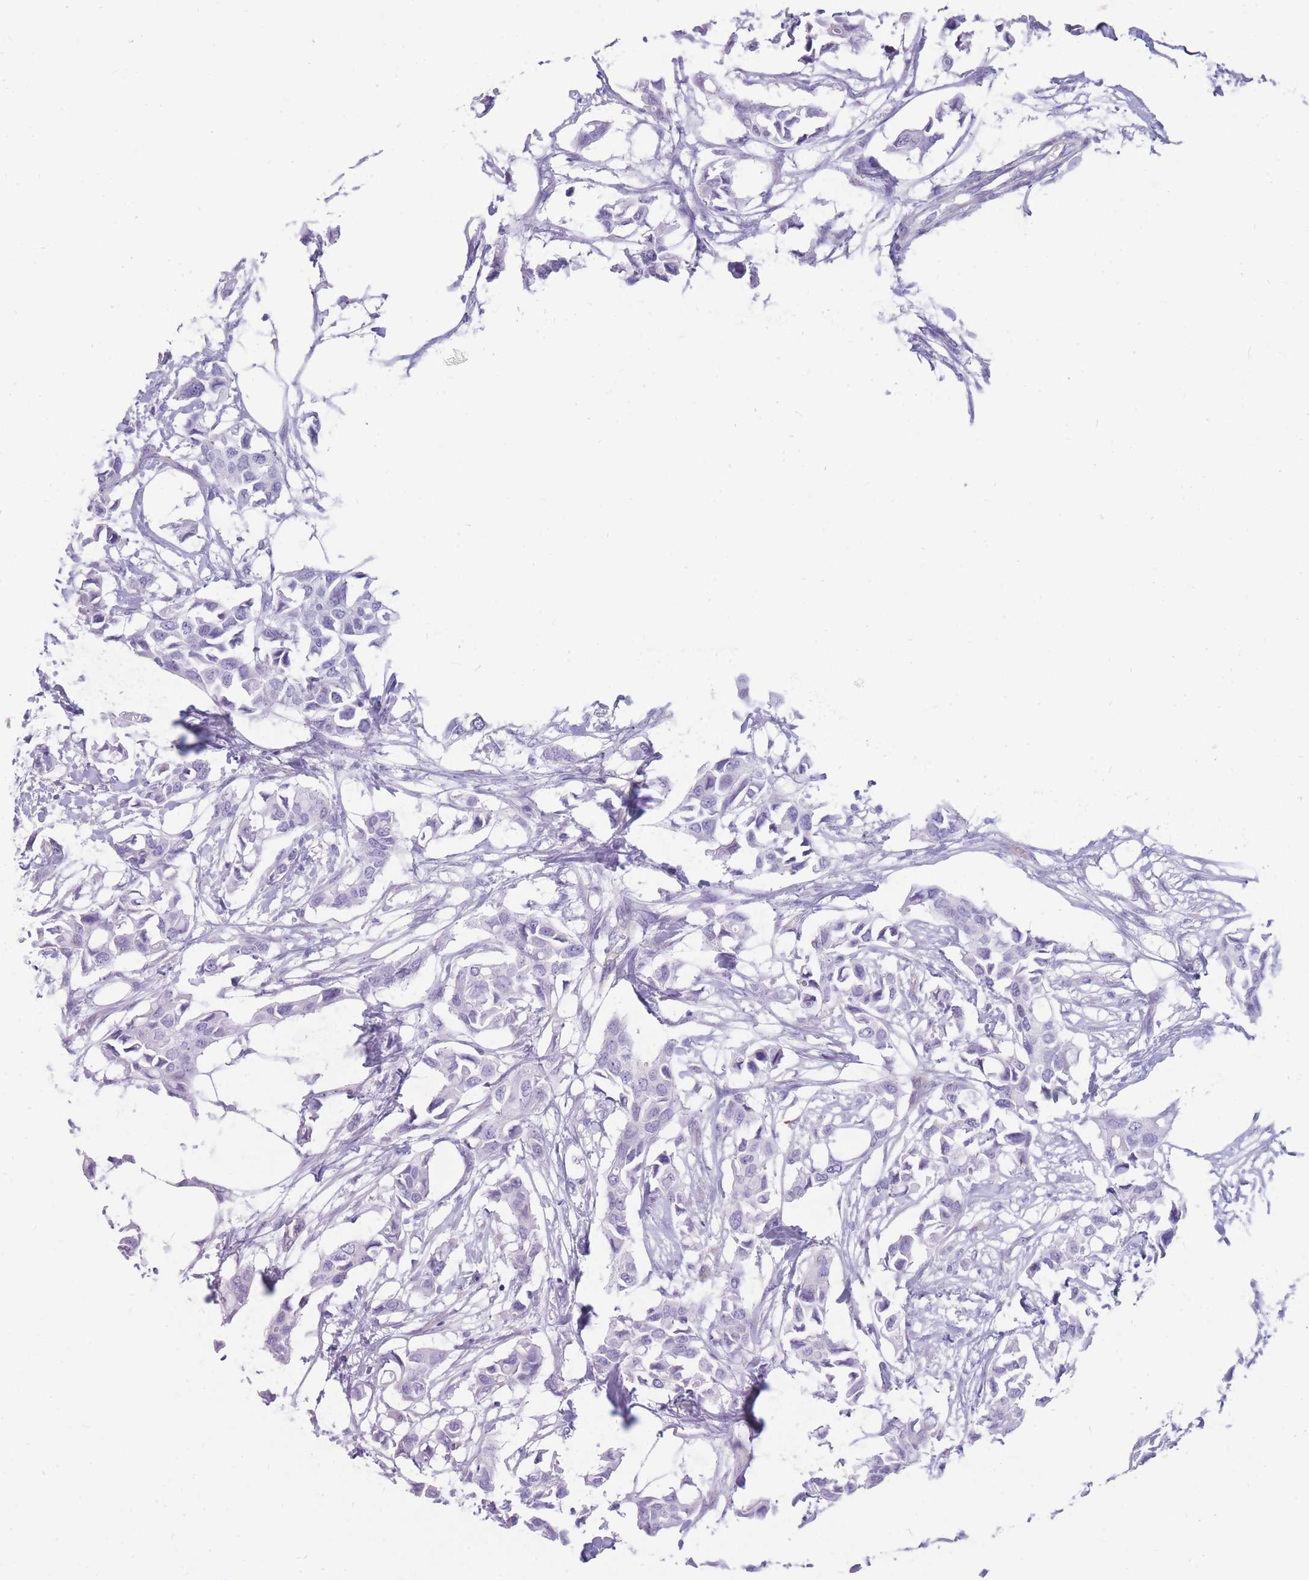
{"staining": {"intensity": "negative", "quantity": "none", "location": "none"}, "tissue": "breast cancer", "cell_type": "Tumor cells", "image_type": "cancer", "snomed": [{"axis": "morphology", "description": "Duct carcinoma"}, {"axis": "topography", "description": "Breast"}], "caption": "Tumor cells are negative for brown protein staining in breast infiltrating ductal carcinoma.", "gene": "MTSS2", "patient": {"sex": "female", "age": 41}}